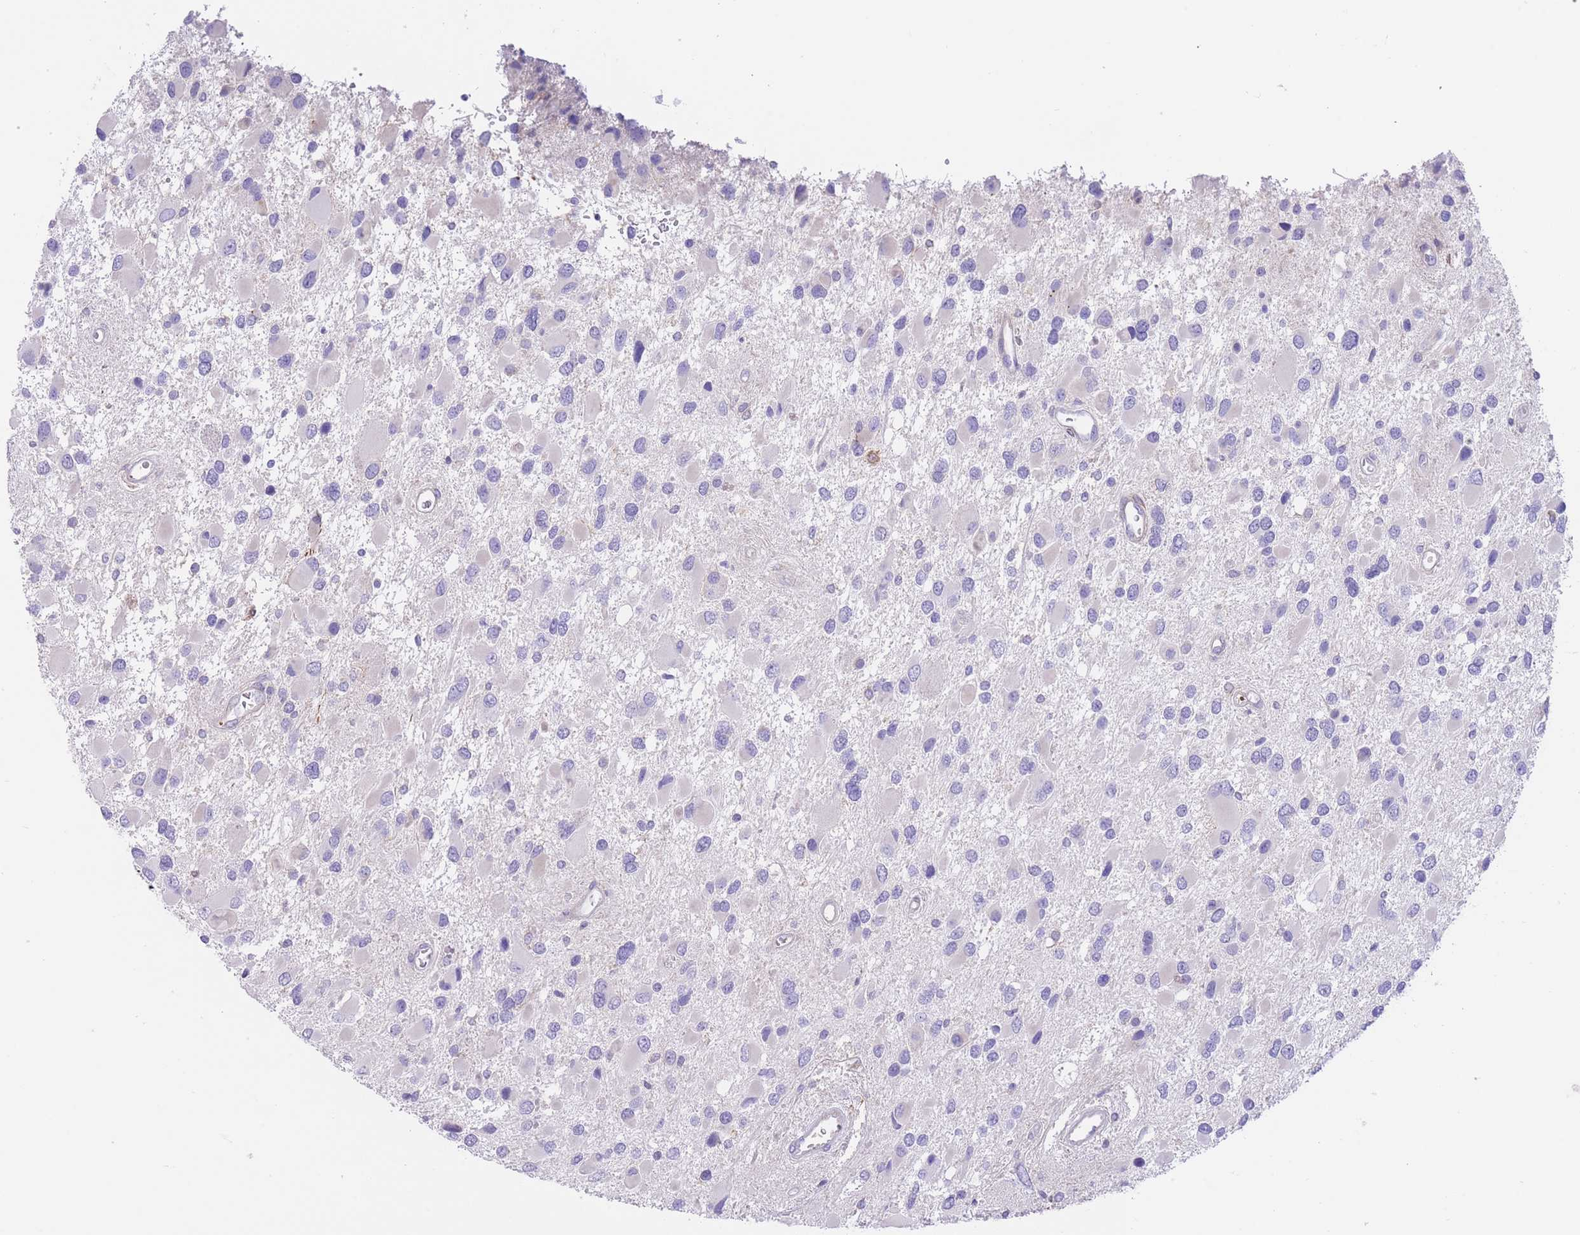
{"staining": {"intensity": "negative", "quantity": "none", "location": "none"}, "tissue": "glioma", "cell_type": "Tumor cells", "image_type": "cancer", "snomed": [{"axis": "morphology", "description": "Glioma, malignant, High grade"}, {"axis": "topography", "description": "Brain"}], "caption": "IHC of glioma reveals no positivity in tumor cells.", "gene": "LDB3", "patient": {"sex": "male", "age": 53}}